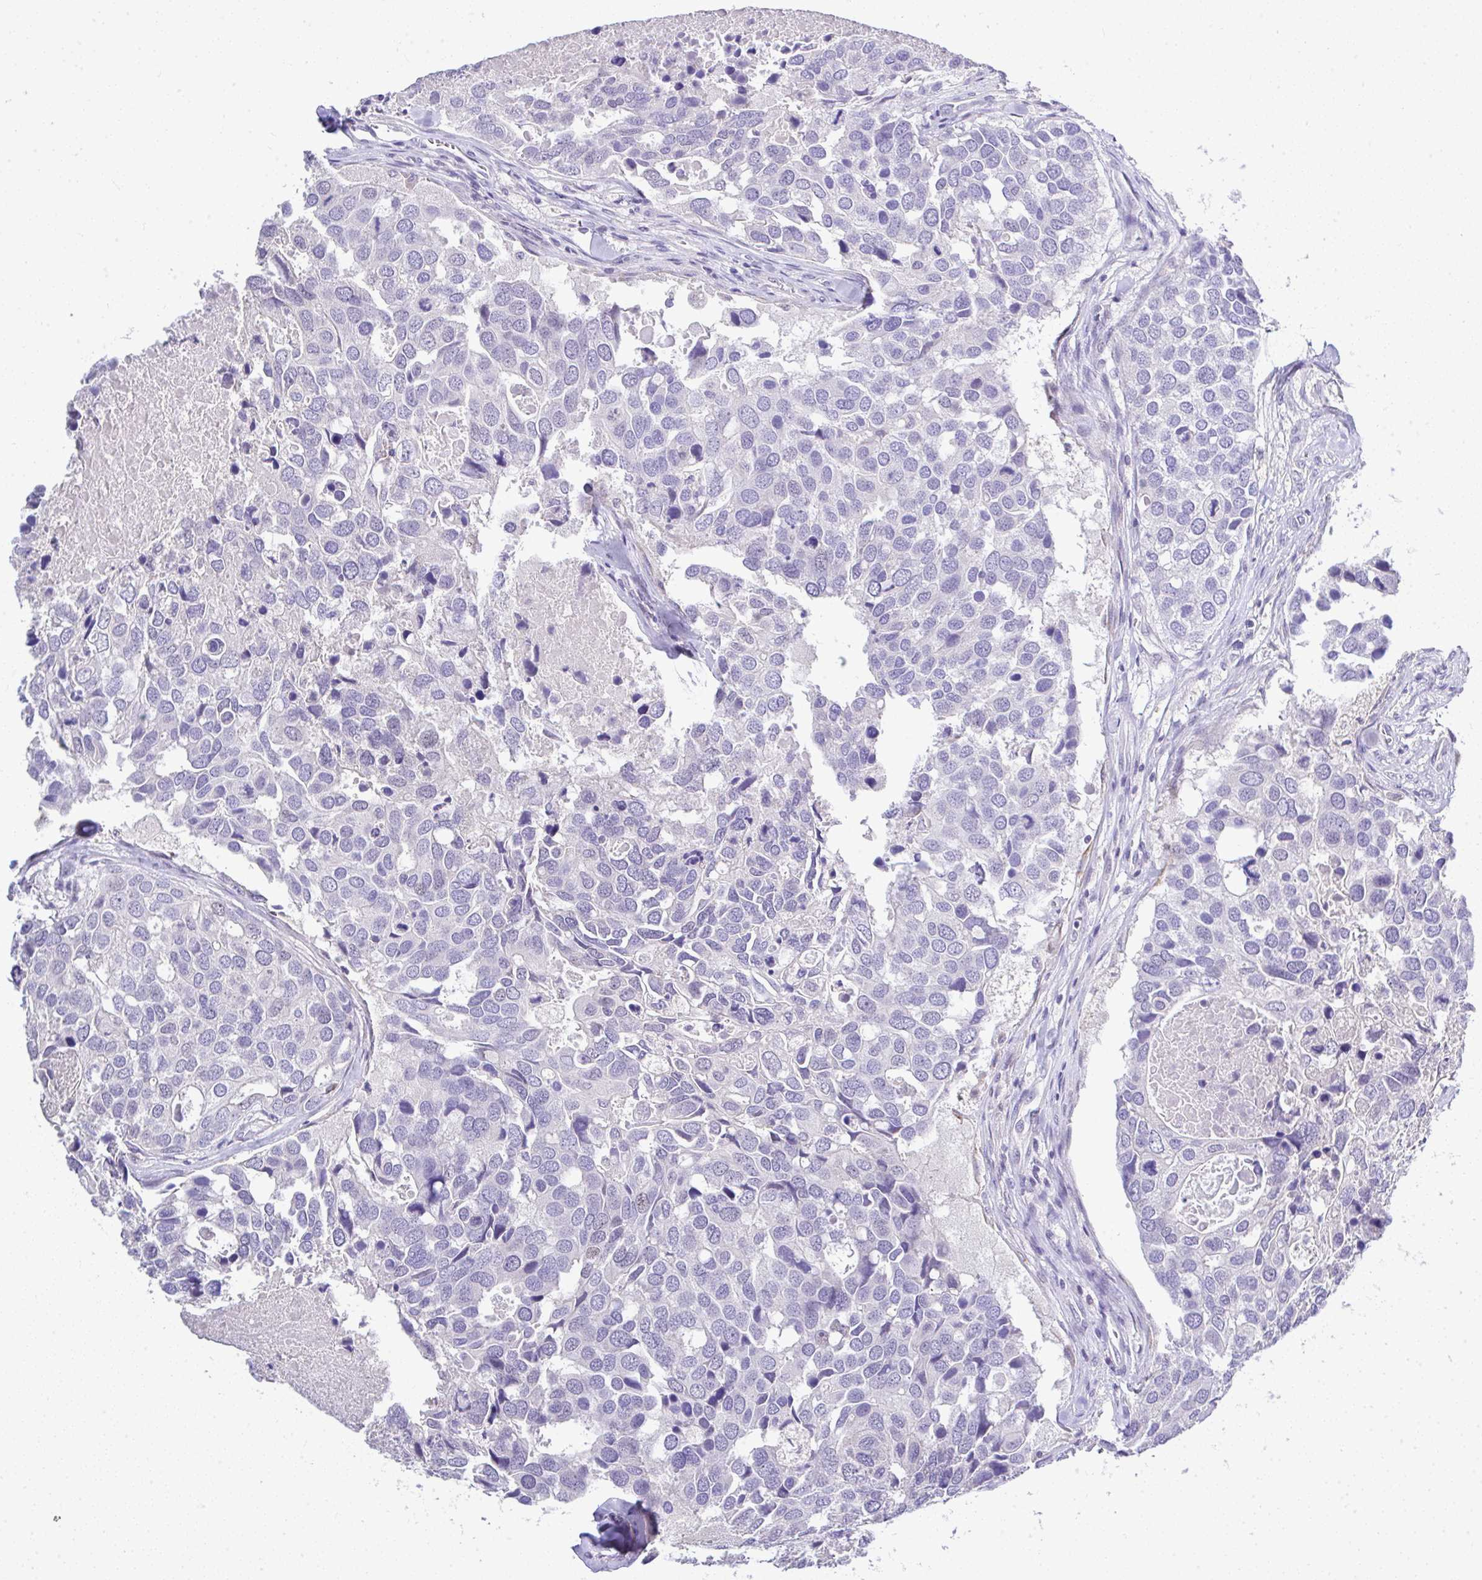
{"staining": {"intensity": "negative", "quantity": "none", "location": "none"}, "tissue": "breast cancer", "cell_type": "Tumor cells", "image_type": "cancer", "snomed": [{"axis": "morphology", "description": "Duct carcinoma"}, {"axis": "topography", "description": "Breast"}], "caption": "Immunohistochemistry of breast cancer demonstrates no staining in tumor cells.", "gene": "CTU1", "patient": {"sex": "female", "age": 83}}